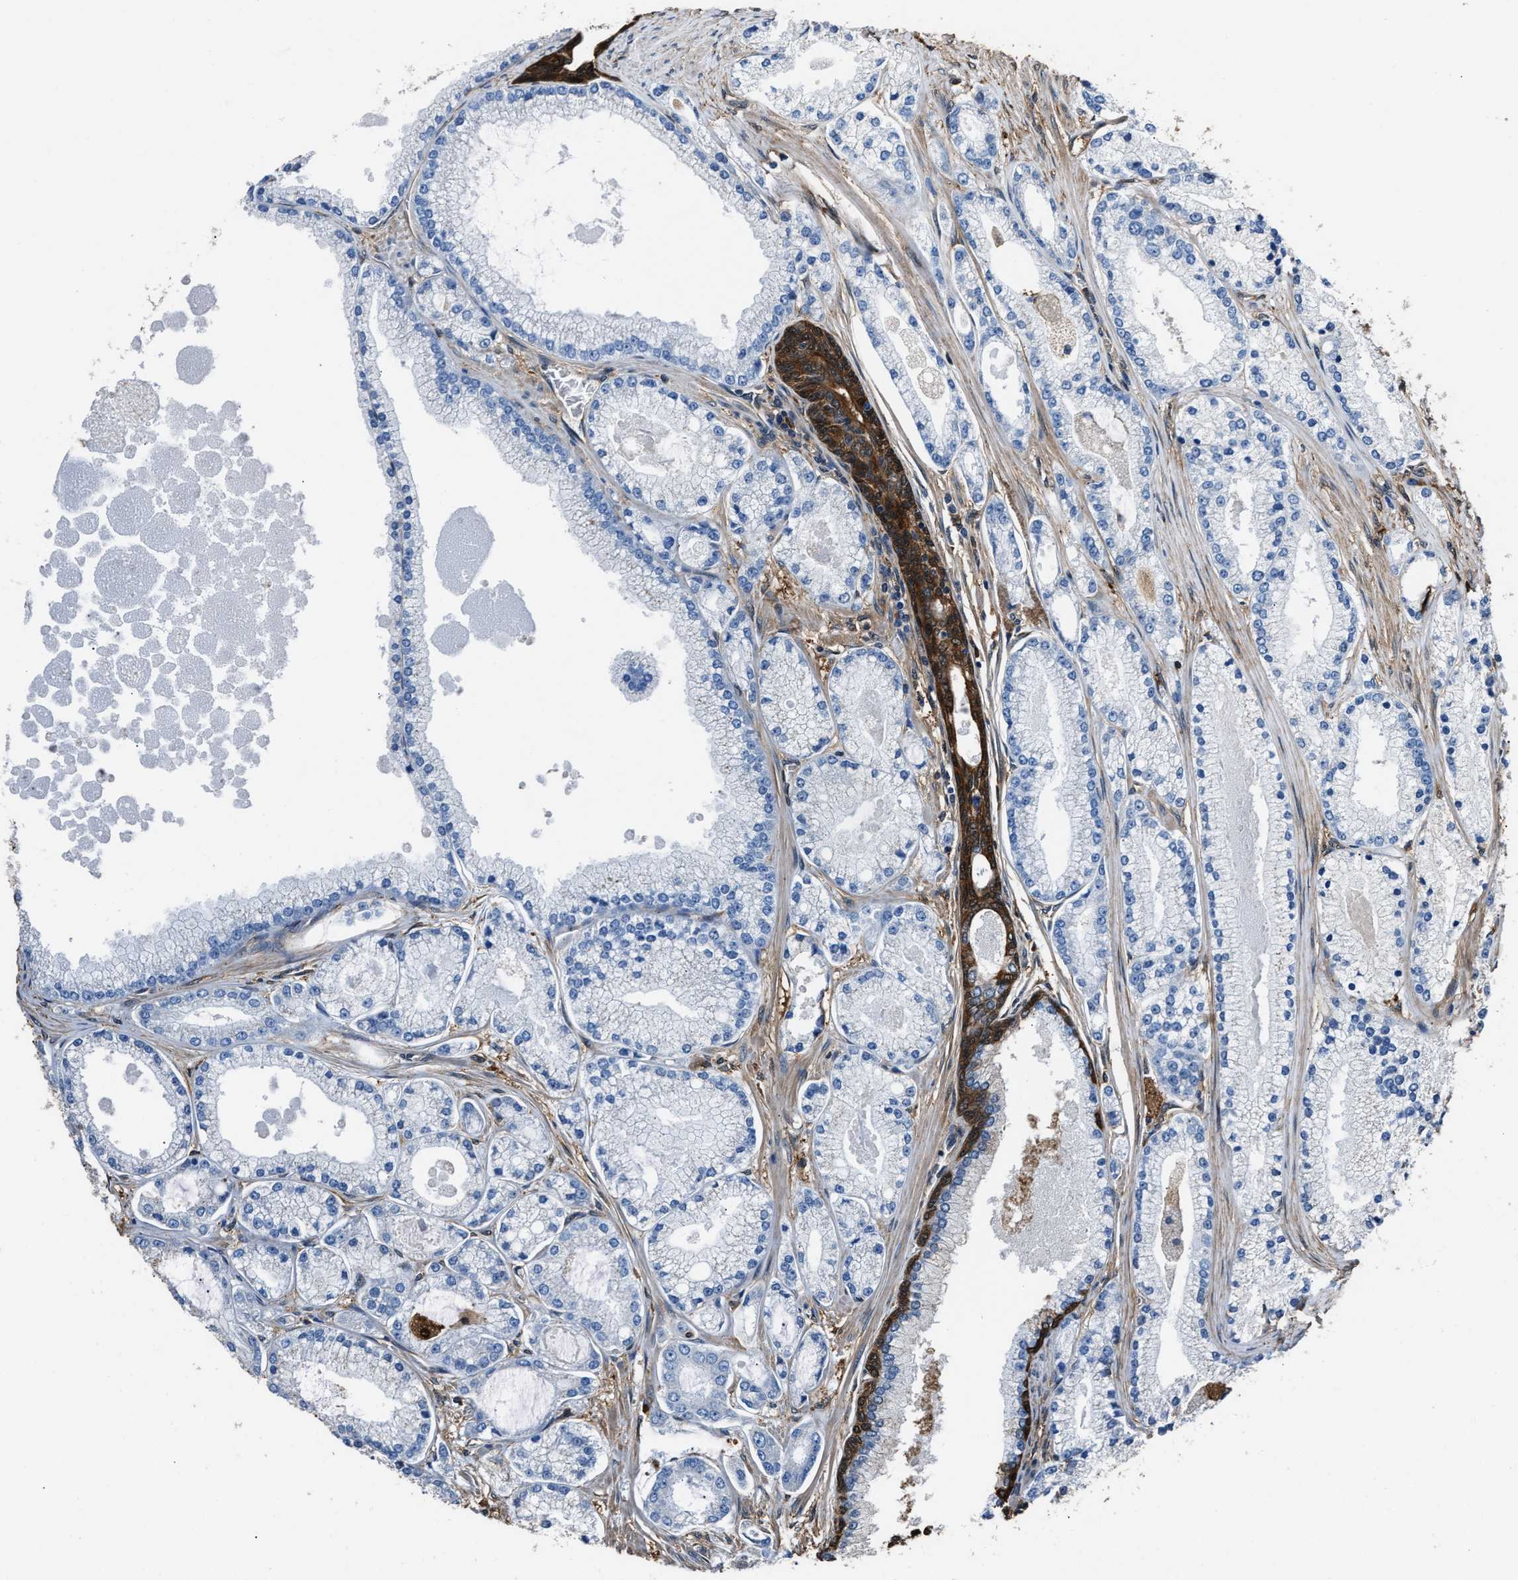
{"staining": {"intensity": "negative", "quantity": "none", "location": "none"}, "tissue": "prostate cancer", "cell_type": "Tumor cells", "image_type": "cancer", "snomed": [{"axis": "morphology", "description": "Adenocarcinoma, High grade"}, {"axis": "topography", "description": "Prostate"}], "caption": "The immunohistochemistry image has no significant expression in tumor cells of prostate cancer tissue.", "gene": "GSTP1", "patient": {"sex": "male", "age": 71}}